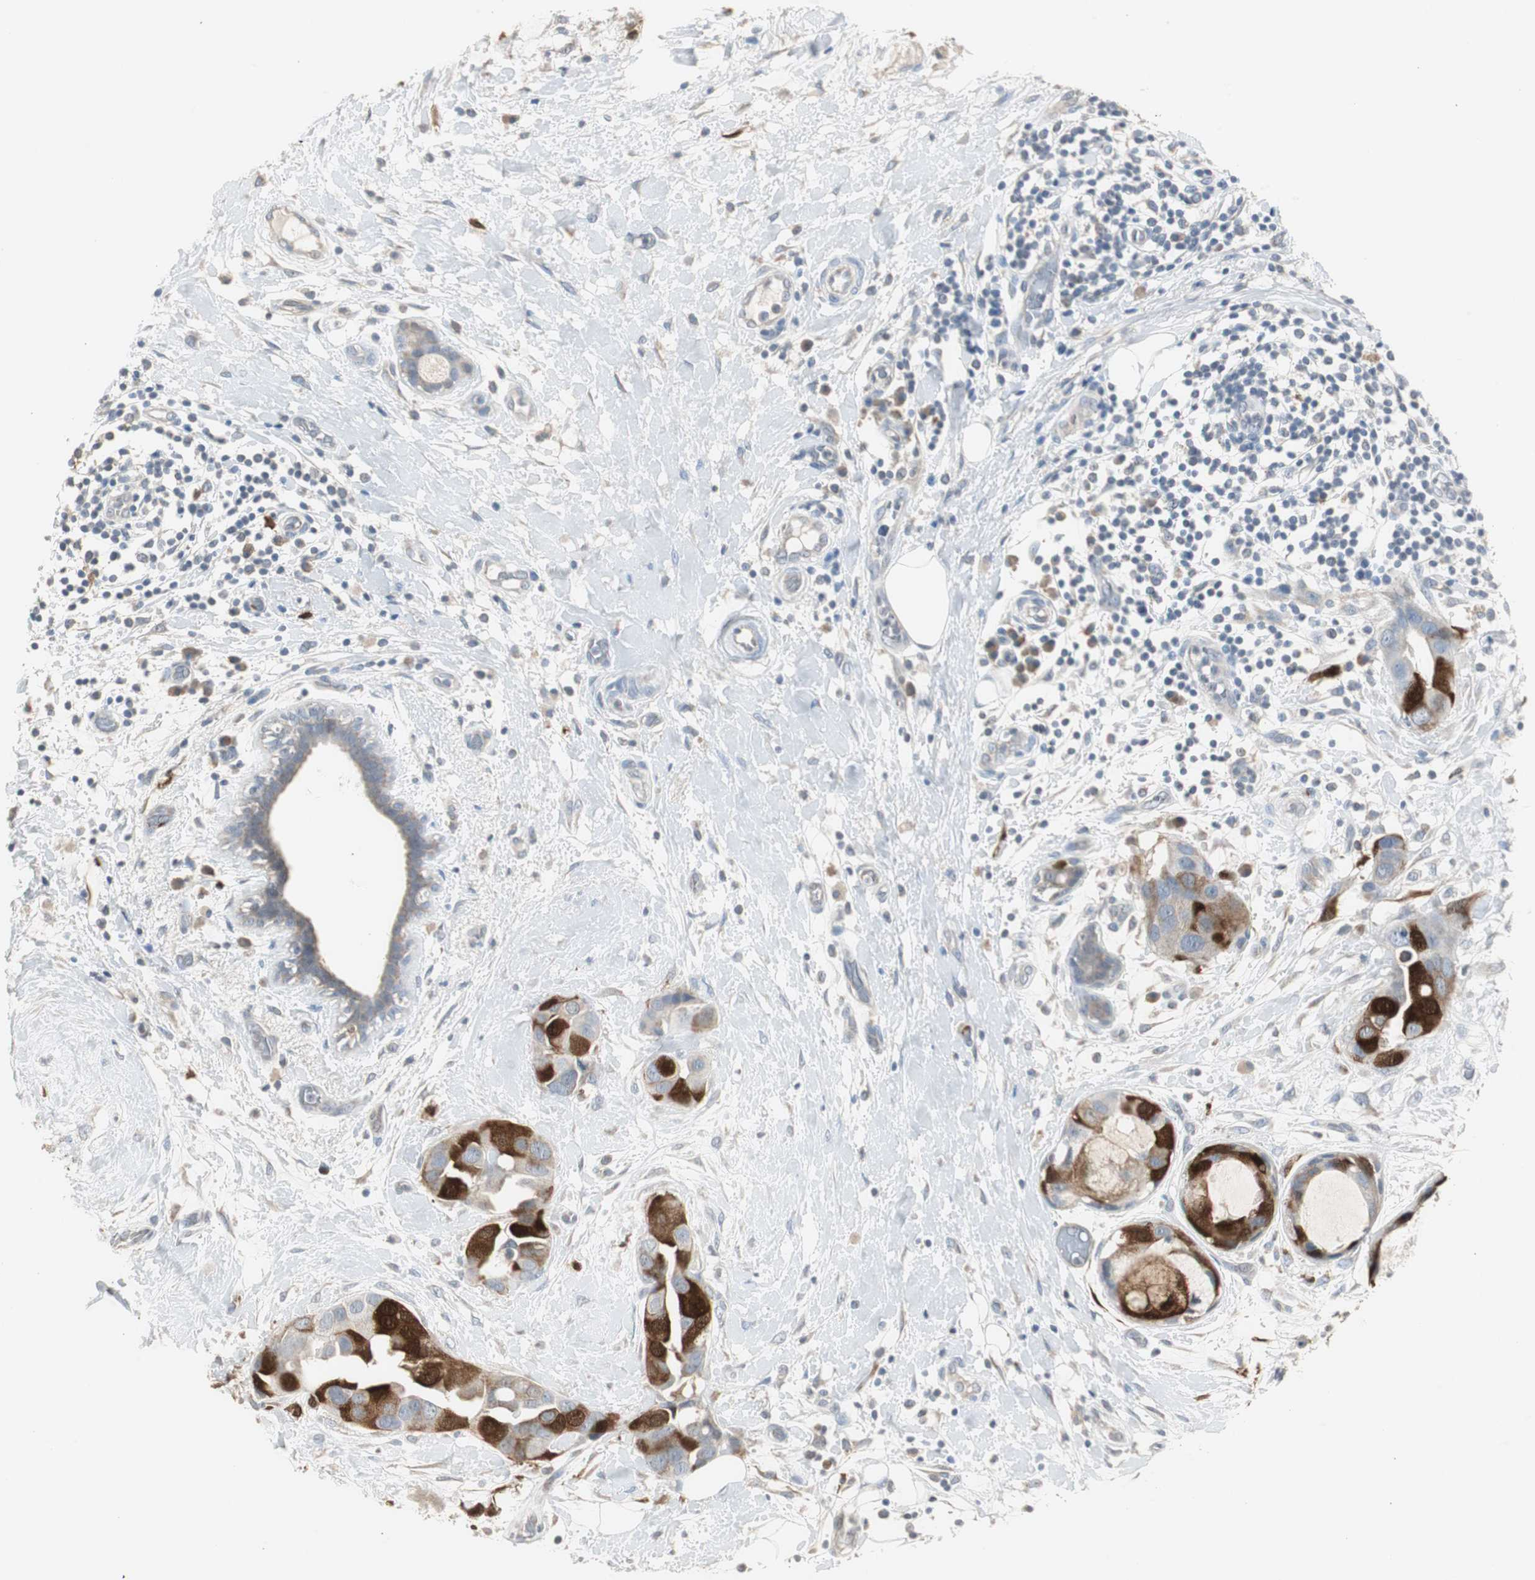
{"staining": {"intensity": "strong", "quantity": "25%-75%", "location": "cytoplasmic/membranous"}, "tissue": "breast cancer", "cell_type": "Tumor cells", "image_type": "cancer", "snomed": [{"axis": "morphology", "description": "Duct carcinoma"}, {"axis": "topography", "description": "Breast"}], "caption": "Immunohistochemical staining of human breast cancer exhibits strong cytoplasmic/membranous protein staining in about 25%-75% of tumor cells.", "gene": "TK1", "patient": {"sex": "female", "age": 40}}